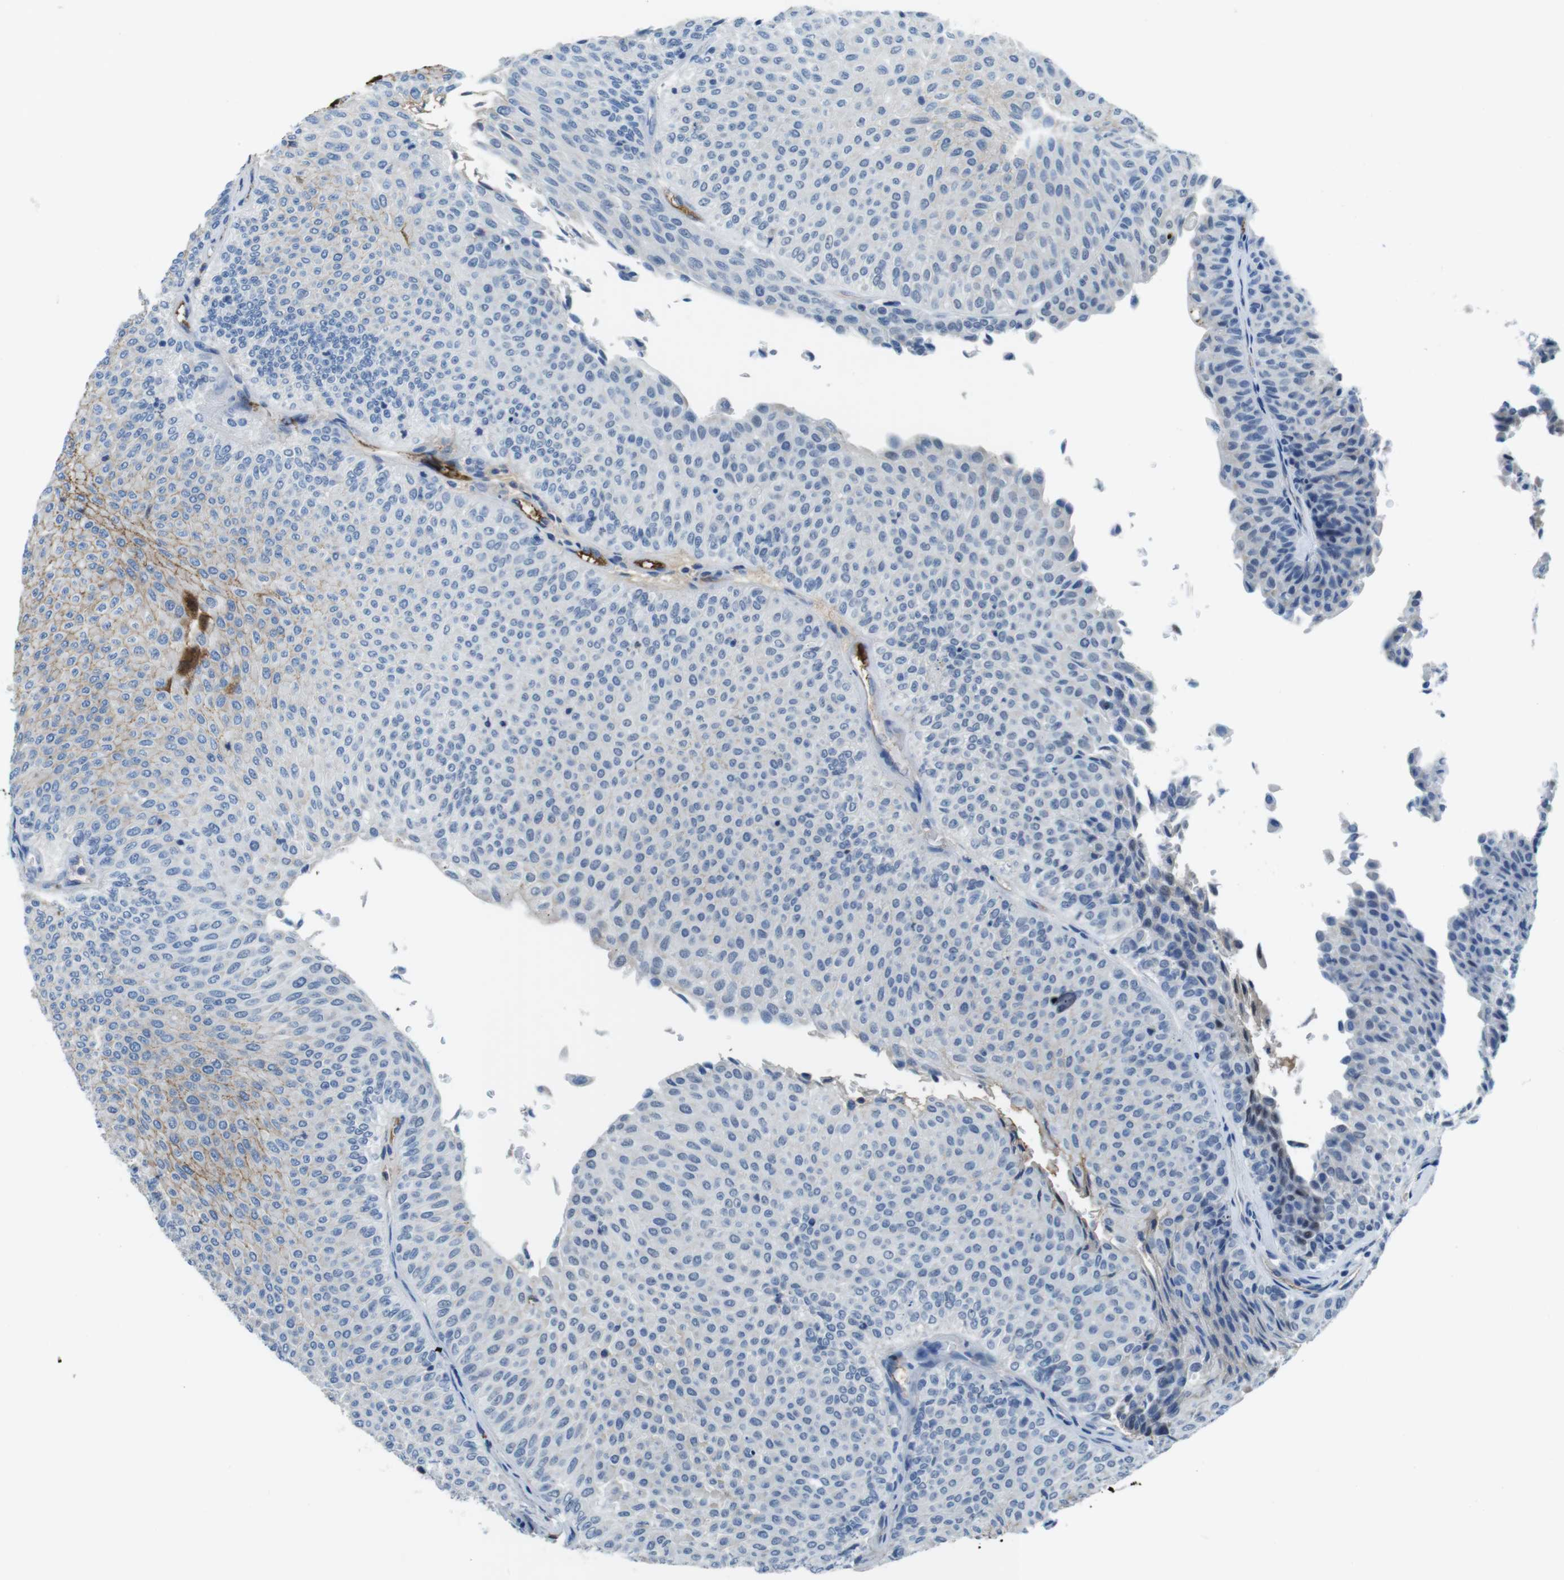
{"staining": {"intensity": "moderate", "quantity": "<25%", "location": "cytoplasmic/membranous"}, "tissue": "urothelial cancer", "cell_type": "Tumor cells", "image_type": "cancer", "snomed": [{"axis": "morphology", "description": "Urothelial carcinoma, Low grade"}, {"axis": "topography", "description": "Urinary bladder"}], "caption": "An image of human urothelial cancer stained for a protein demonstrates moderate cytoplasmic/membranous brown staining in tumor cells. Immunohistochemistry stains the protein in brown and the nuclei are stained blue.", "gene": "TMPRSS15", "patient": {"sex": "male", "age": 78}}